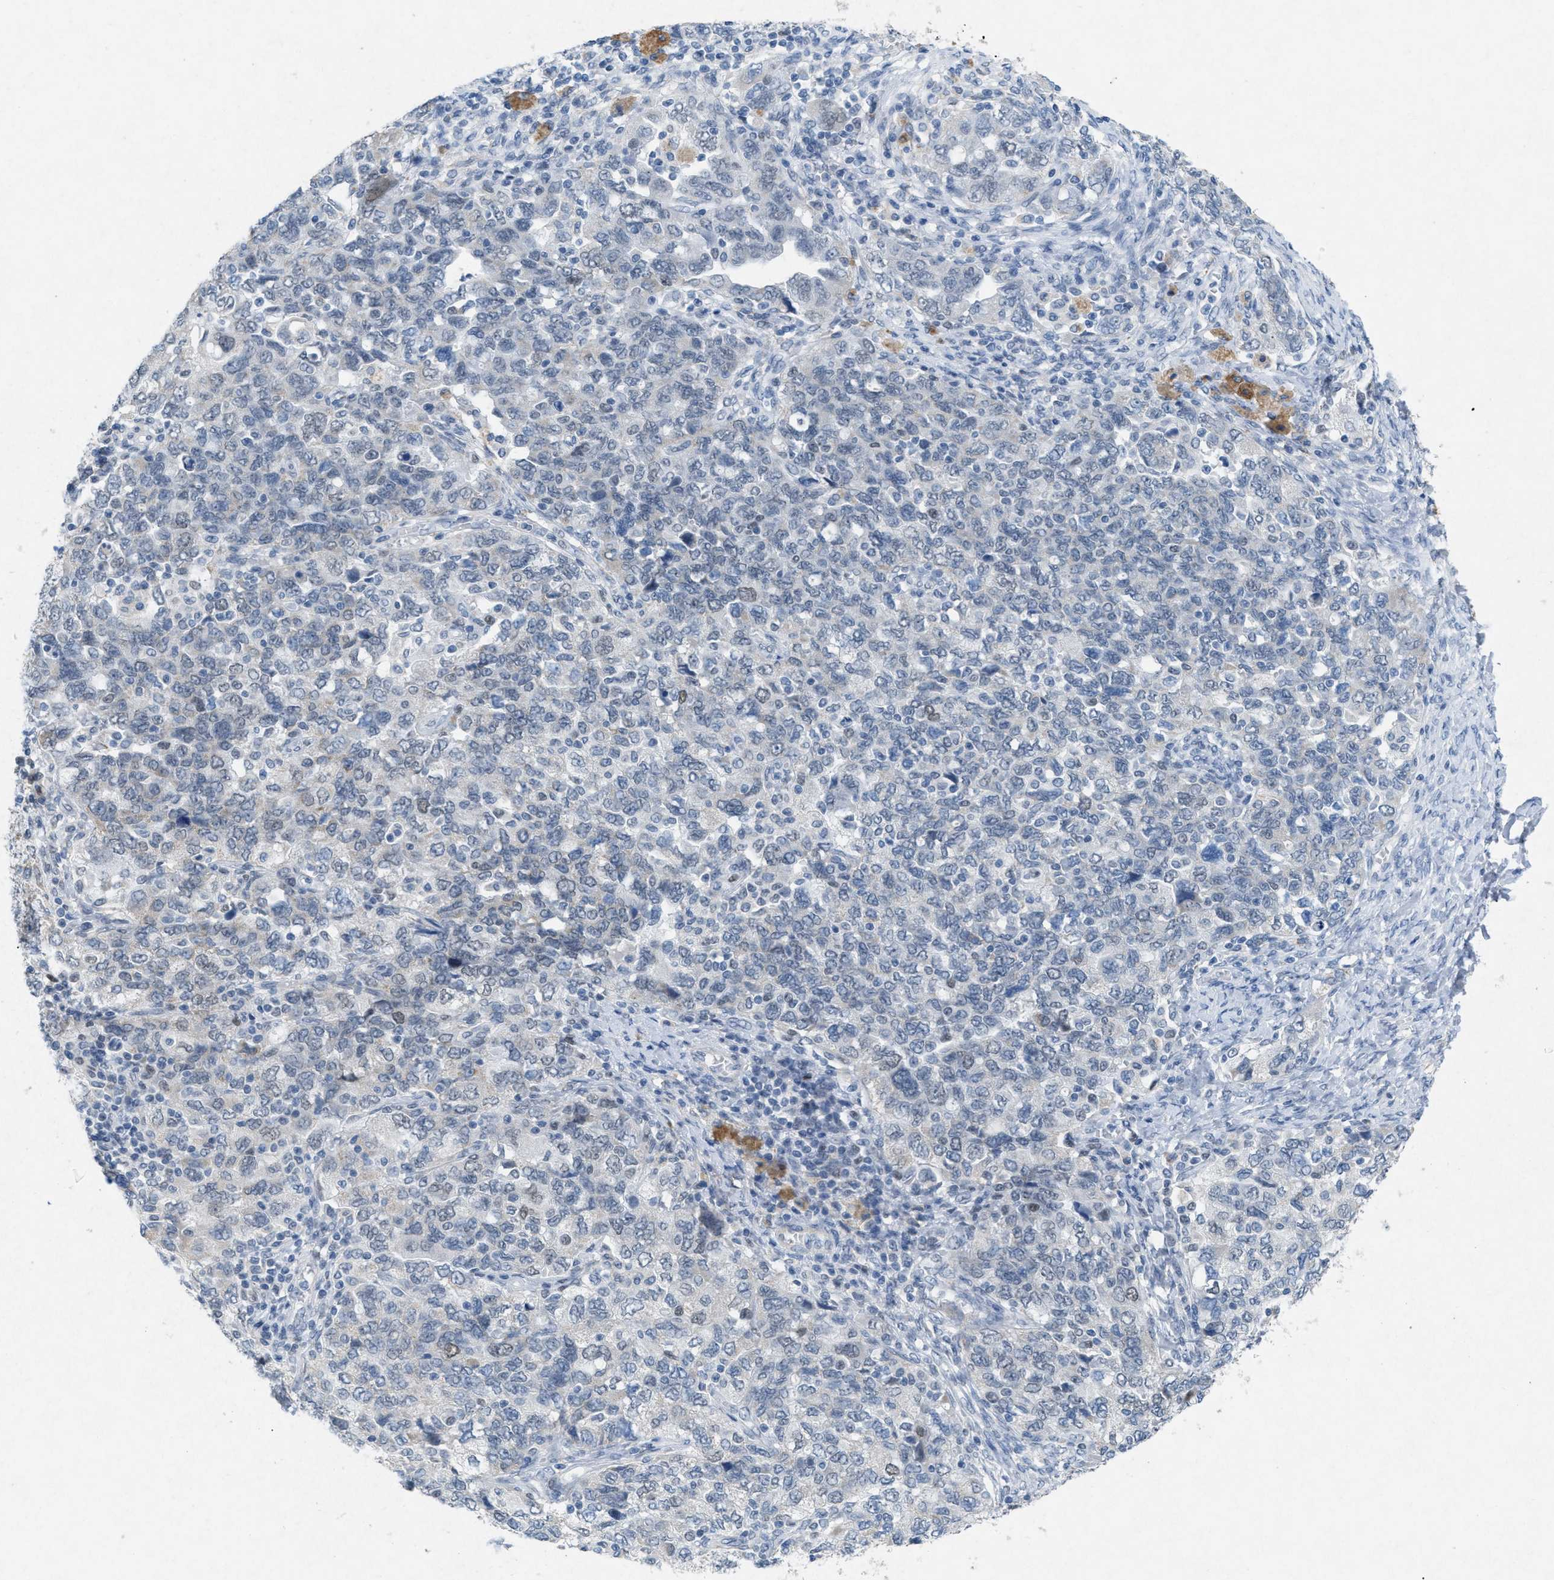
{"staining": {"intensity": "negative", "quantity": "none", "location": "none"}, "tissue": "ovarian cancer", "cell_type": "Tumor cells", "image_type": "cancer", "snomed": [{"axis": "morphology", "description": "Carcinoma, NOS"}, {"axis": "morphology", "description": "Cystadenocarcinoma, serous, NOS"}, {"axis": "topography", "description": "Ovary"}], "caption": "Immunohistochemistry (IHC) of ovarian carcinoma demonstrates no expression in tumor cells.", "gene": "TASOR", "patient": {"sex": "female", "age": 69}}